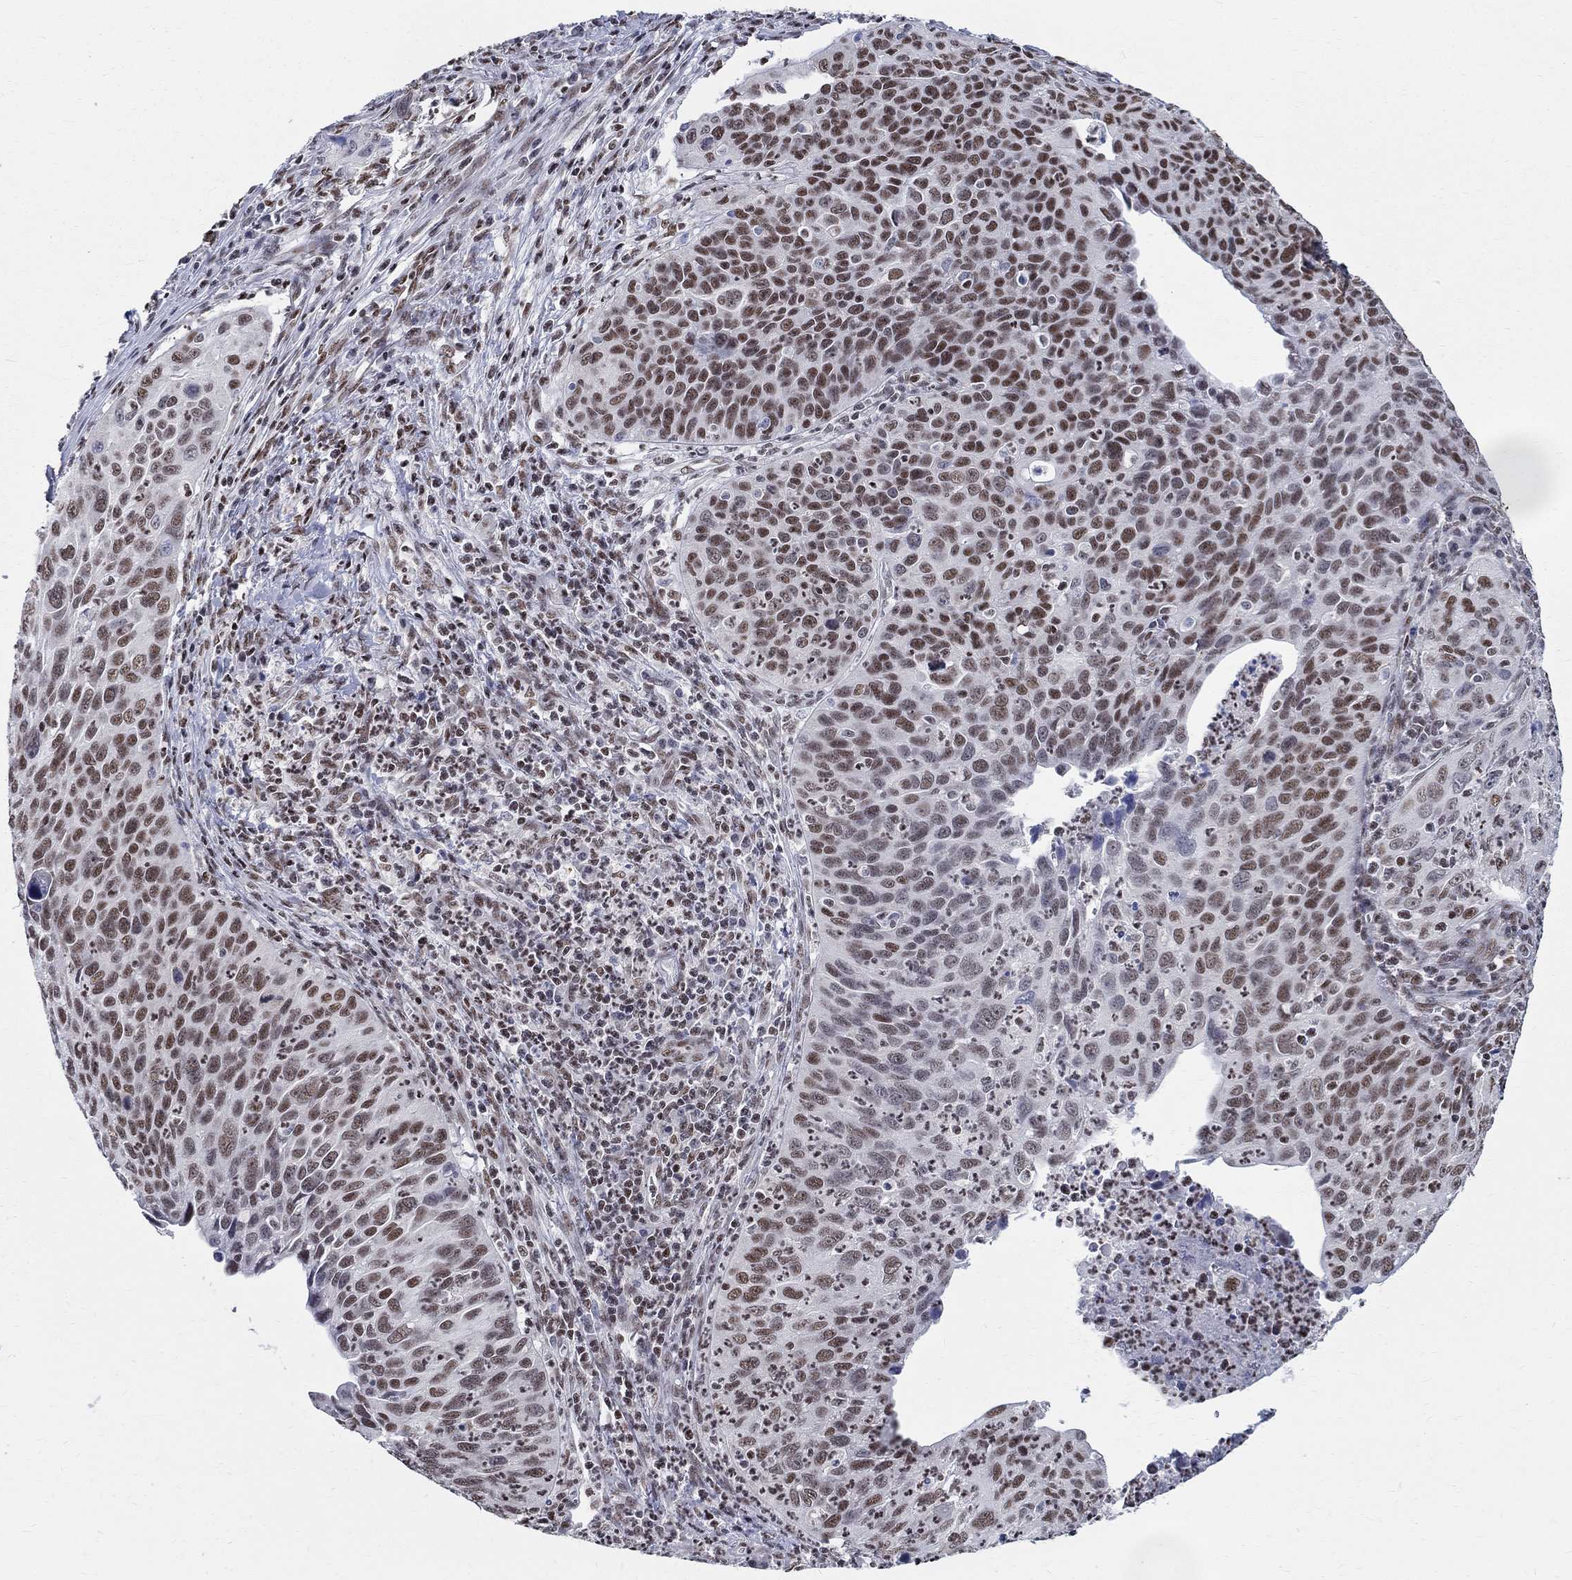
{"staining": {"intensity": "moderate", "quantity": "25%-75%", "location": "nuclear"}, "tissue": "cervical cancer", "cell_type": "Tumor cells", "image_type": "cancer", "snomed": [{"axis": "morphology", "description": "Squamous cell carcinoma, NOS"}, {"axis": "topography", "description": "Cervix"}], "caption": "Immunohistochemistry histopathology image of human cervical squamous cell carcinoma stained for a protein (brown), which reveals medium levels of moderate nuclear positivity in approximately 25%-75% of tumor cells.", "gene": "FBXO16", "patient": {"sex": "female", "age": 26}}